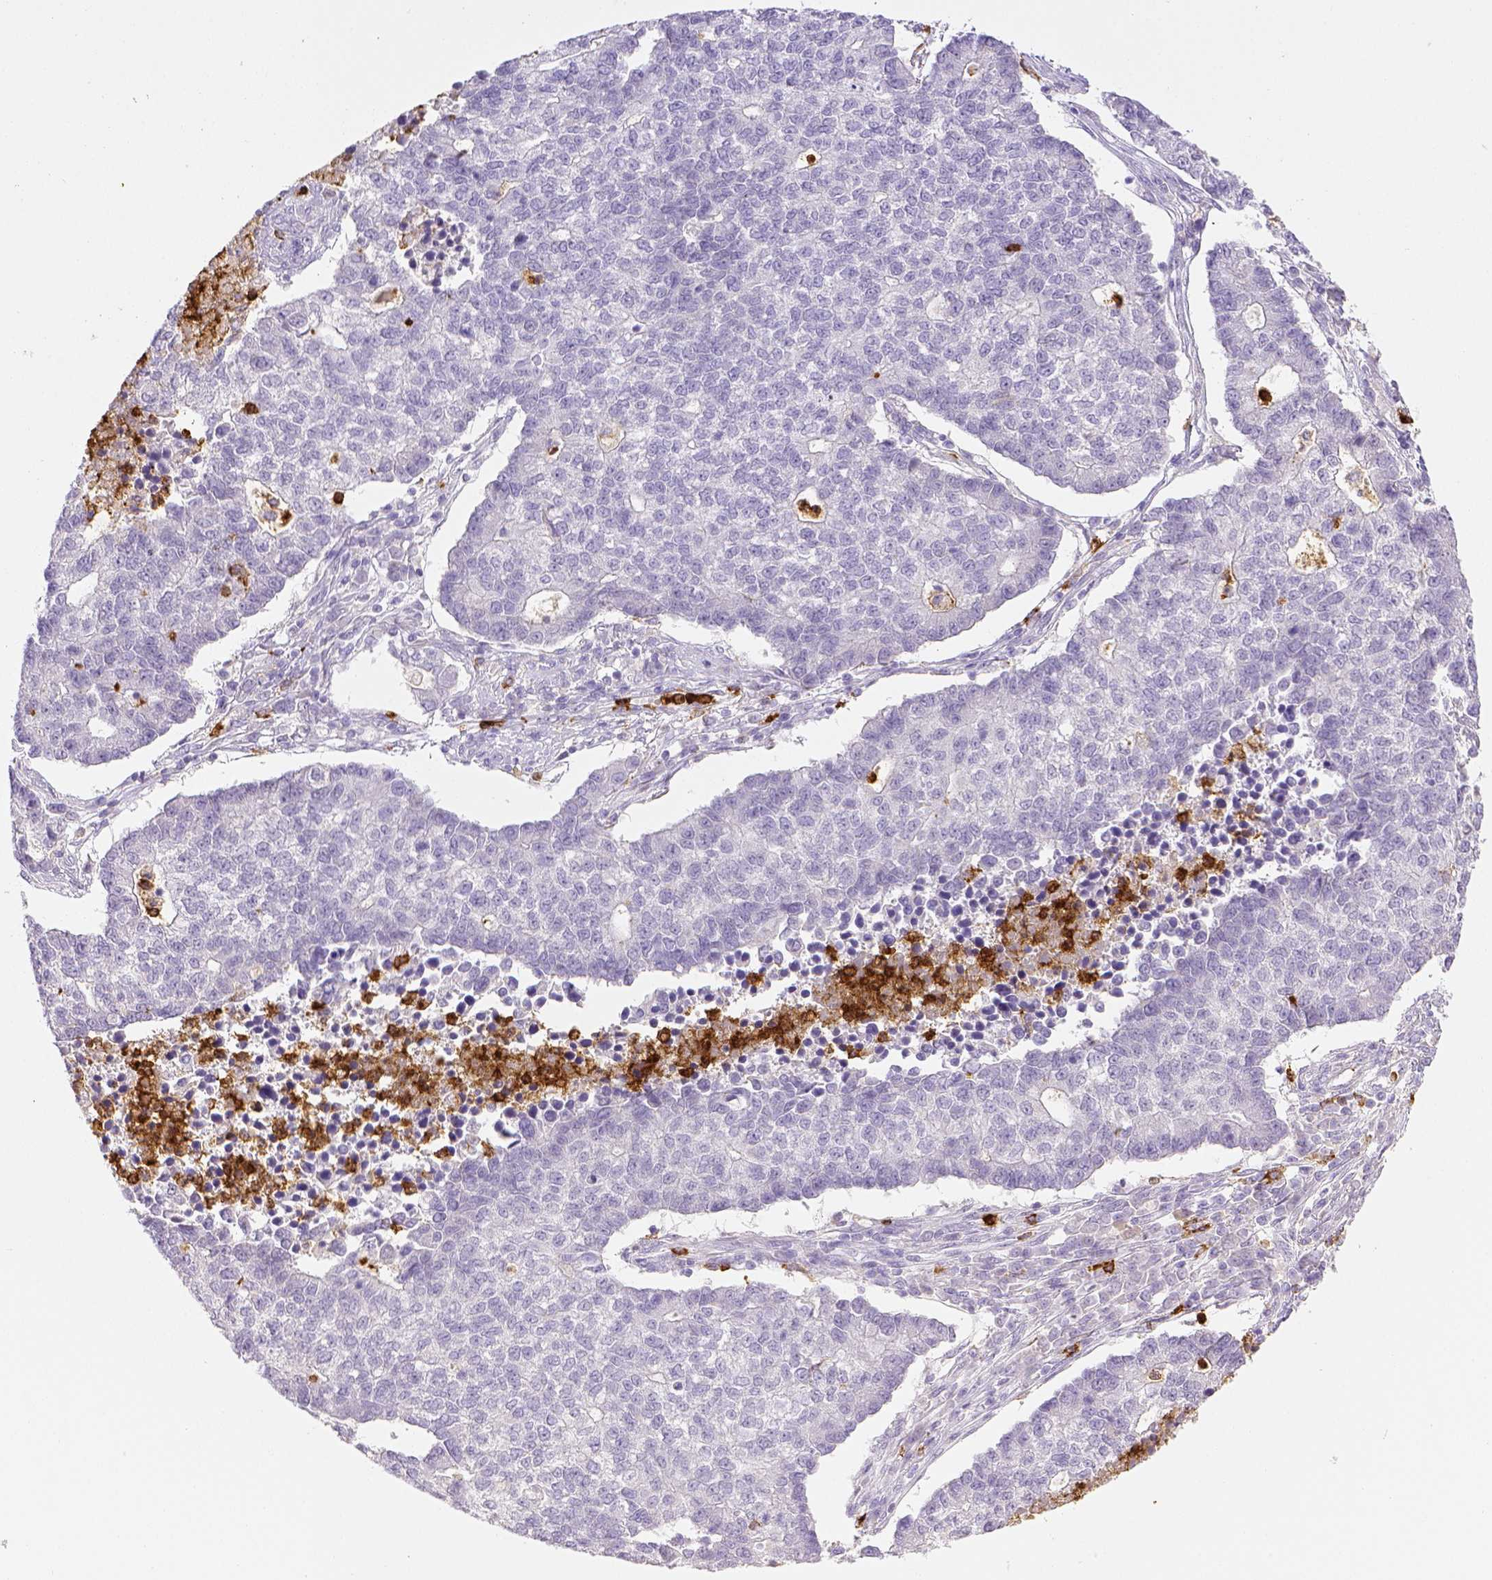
{"staining": {"intensity": "negative", "quantity": "none", "location": "none"}, "tissue": "lung cancer", "cell_type": "Tumor cells", "image_type": "cancer", "snomed": [{"axis": "morphology", "description": "Adenocarcinoma, NOS"}, {"axis": "topography", "description": "Lung"}], "caption": "Lung adenocarcinoma was stained to show a protein in brown. There is no significant positivity in tumor cells.", "gene": "ITGAM", "patient": {"sex": "male", "age": 57}}